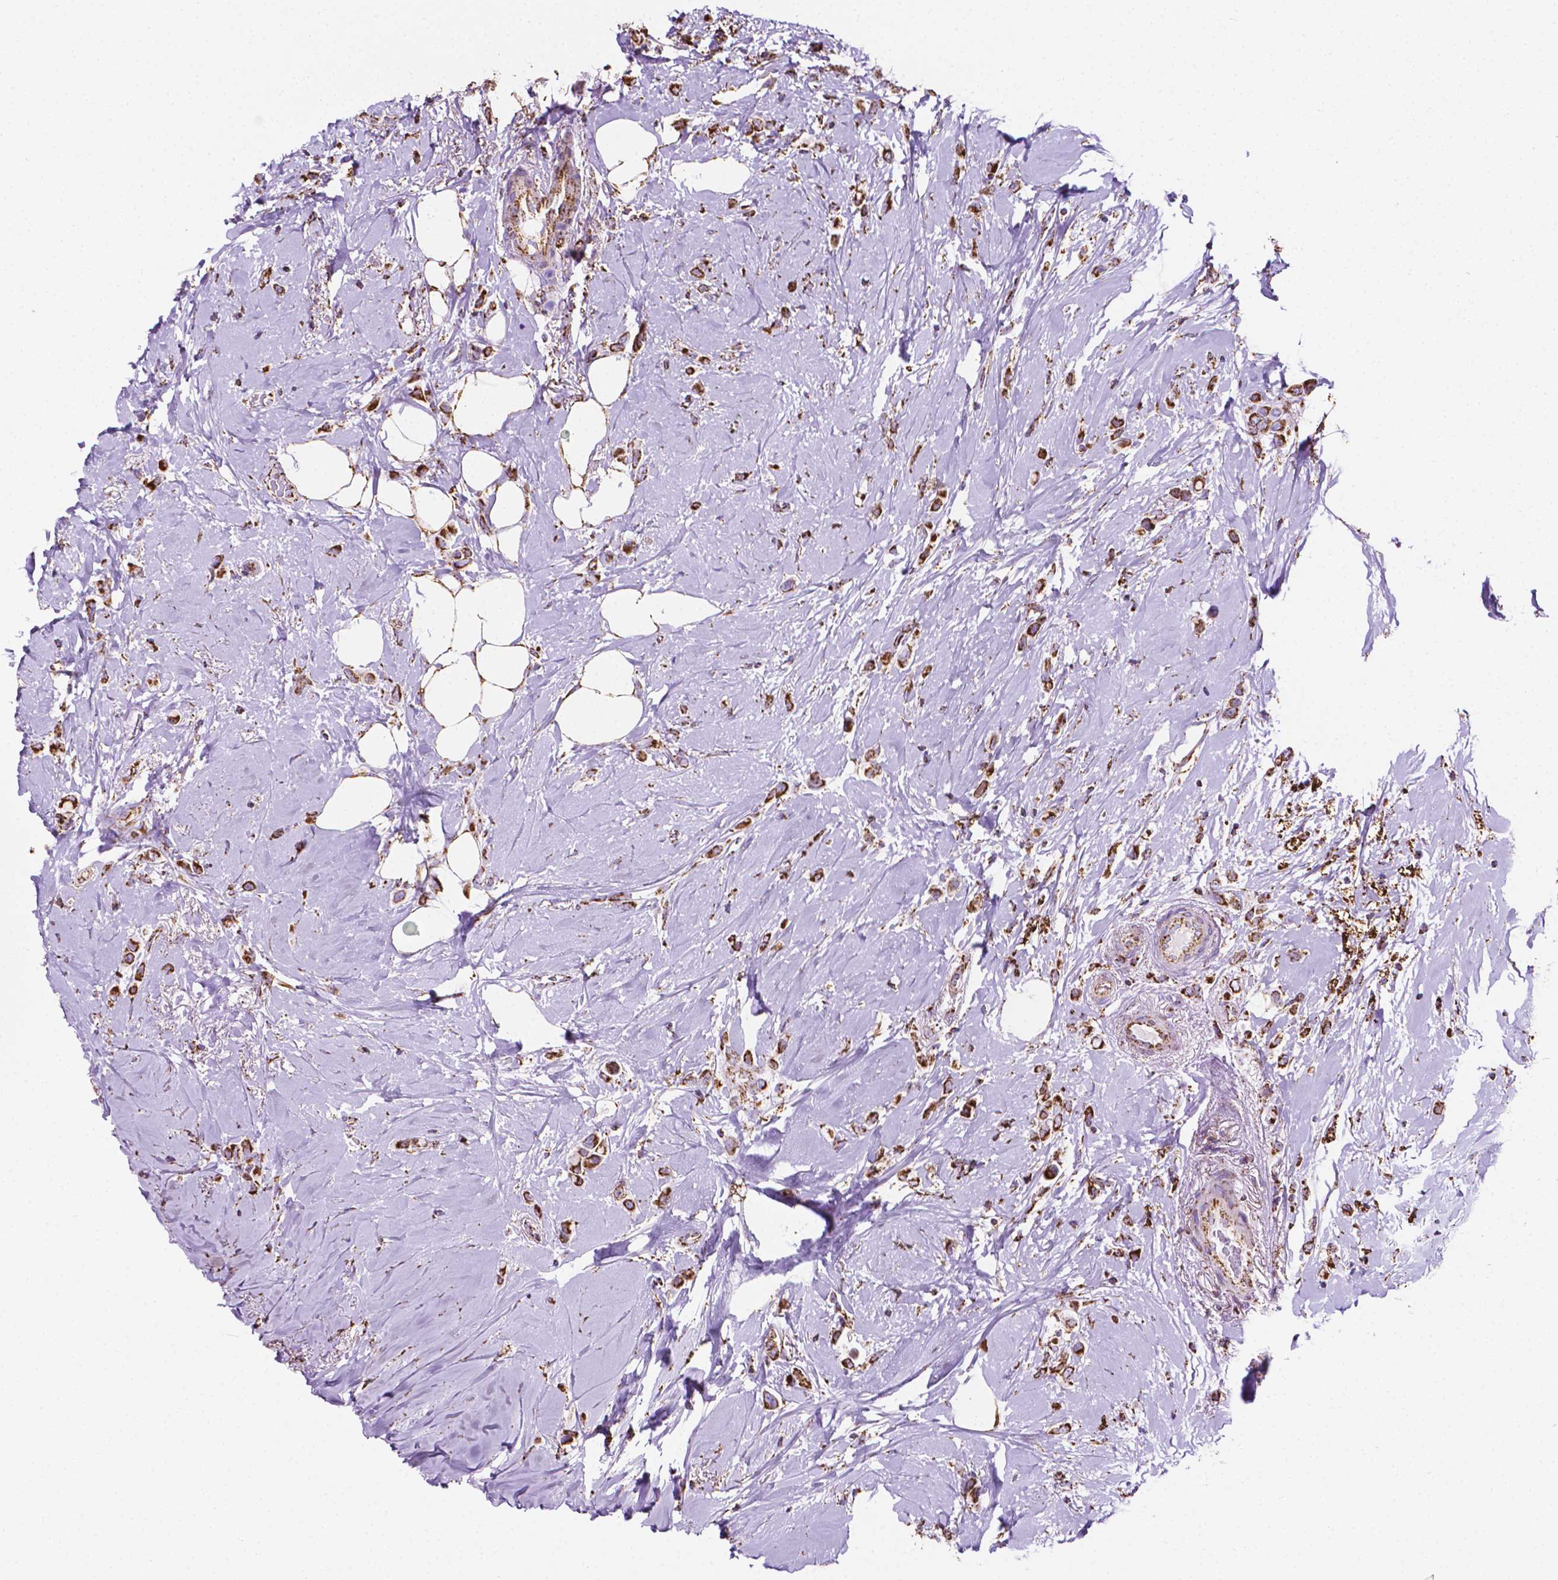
{"staining": {"intensity": "strong", "quantity": ">75%", "location": "cytoplasmic/membranous"}, "tissue": "breast cancer", "cell_type": "Tumor cells", "image_type": "cancer", "snomed": [{"axis": "morphology", "description": "Lobular carcinoma"}, {"axis": "topography", "description": "Breast"}], "caption": "Protein staining displays strong cytoplasmic/membranous expression in about >75% of tumor cells in breast lobular carcinoma.", "gene": "RMDN3", "patient": {"sex": "female", "age": 66}}